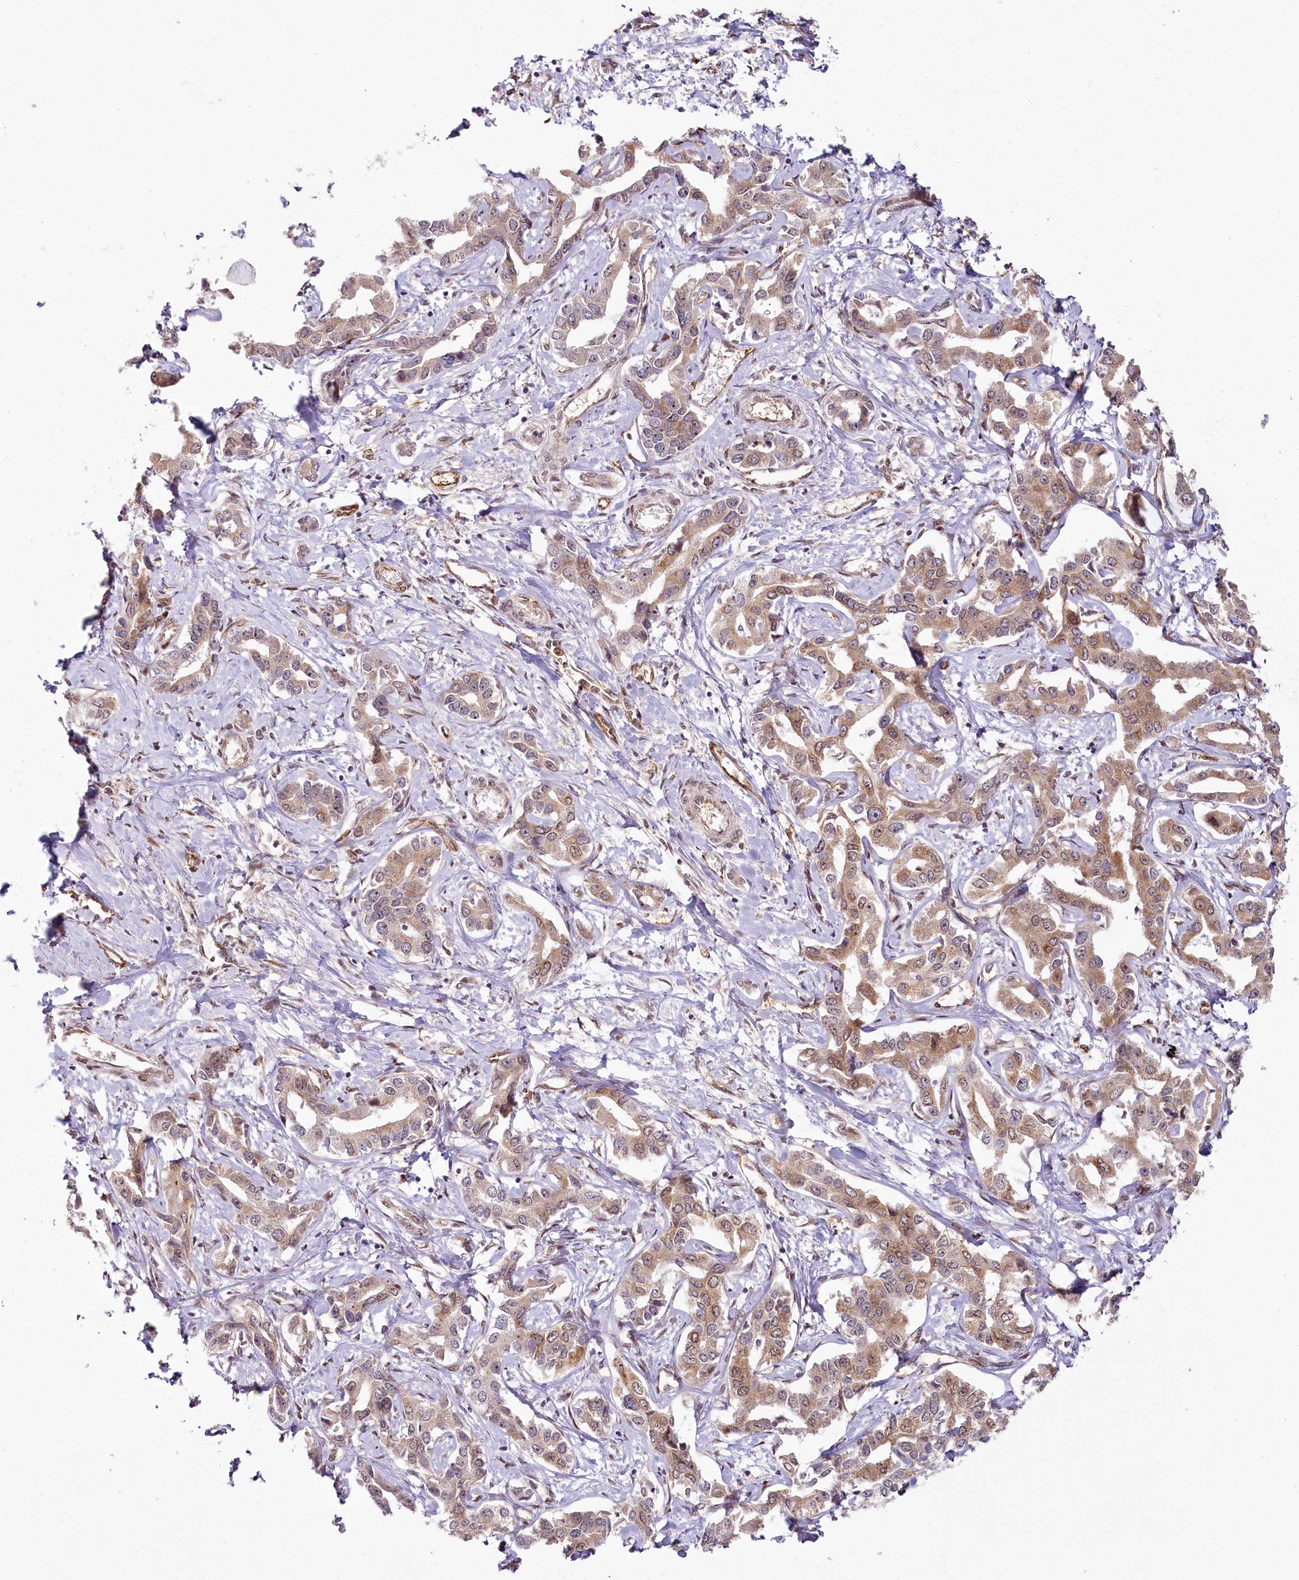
{"staining": {"intensity": "moderate", "quantity": "25%-75%", "location": "cytoplasmic/membranous,nuclear"}, "tissue": "liver cancer", "cell_type": "Tumor cells", "image_type": "cancer", "snomed": [{"axis": "morphology", "description": "Cholangiocarcinoma"}, {"axis": "topography", "description": "Liver"}], "caption": "Tumor cells exhibit medium levels of moderate cytoplasmic/membranous and nuclear expression in approximately 25%-75% of cells in liver cholangiocarcinoma.", "gene": "ALKBH8", "patient": {"sex": "male", "age": 59}}